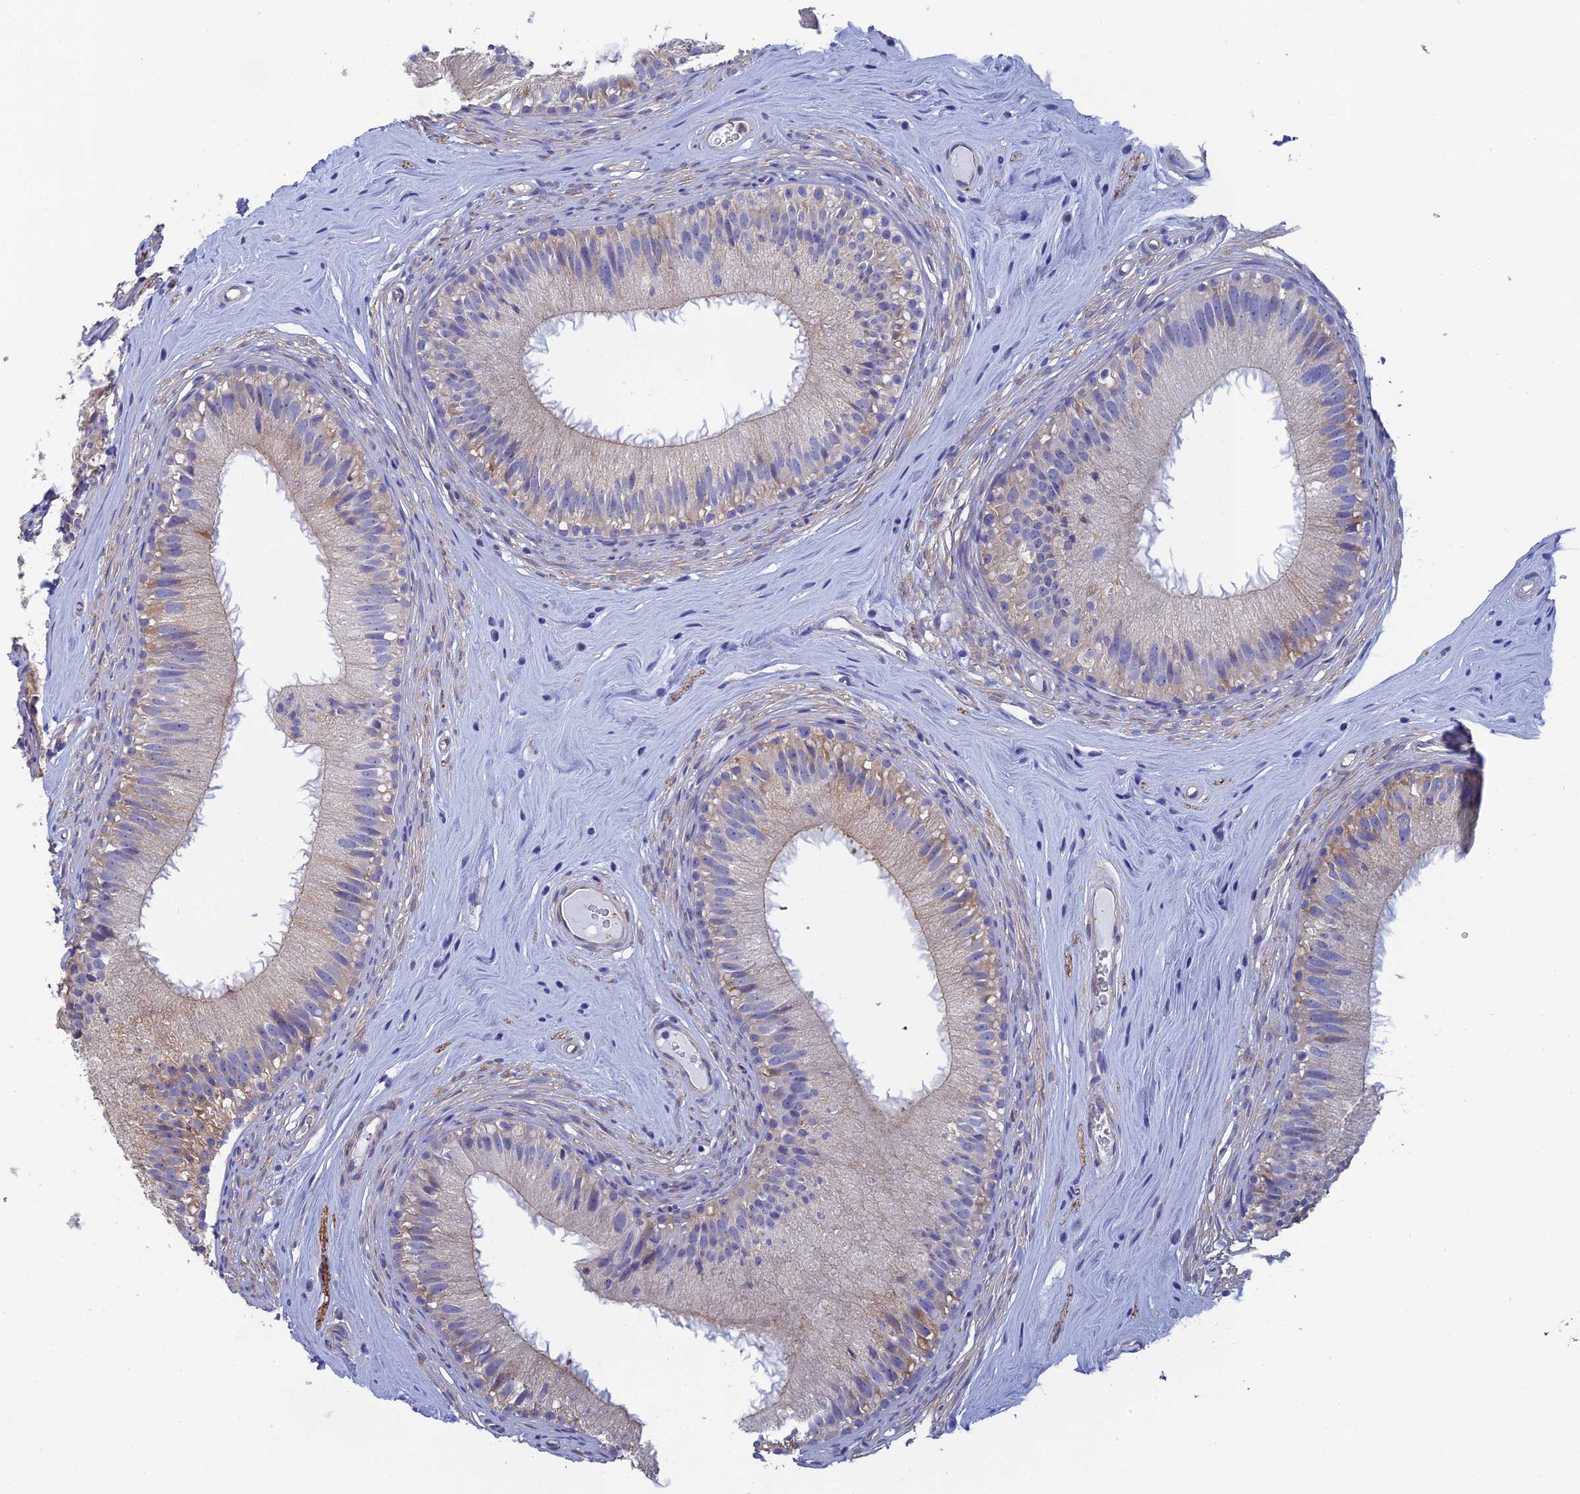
{"staining": {"intensity": "weak", "quantity": "<25%", "location": "cytoplasmic/membranous"}, "tissue": "epididymis", "cell_type": "Glandular cells", "image_type": "normal", "snomed": [{"axis": "morphology", "description": "Normal tissue, NOS"}, {"axis": "topography", "description": "Epididymis"}], "caption": "The immunohistochemistry histopathology image has no significant expression in glandular cells of epididymis. Nuclei are stained in blue.", "gene": "PCDHA5", "patient": {"sex": "male", "age": 45}}